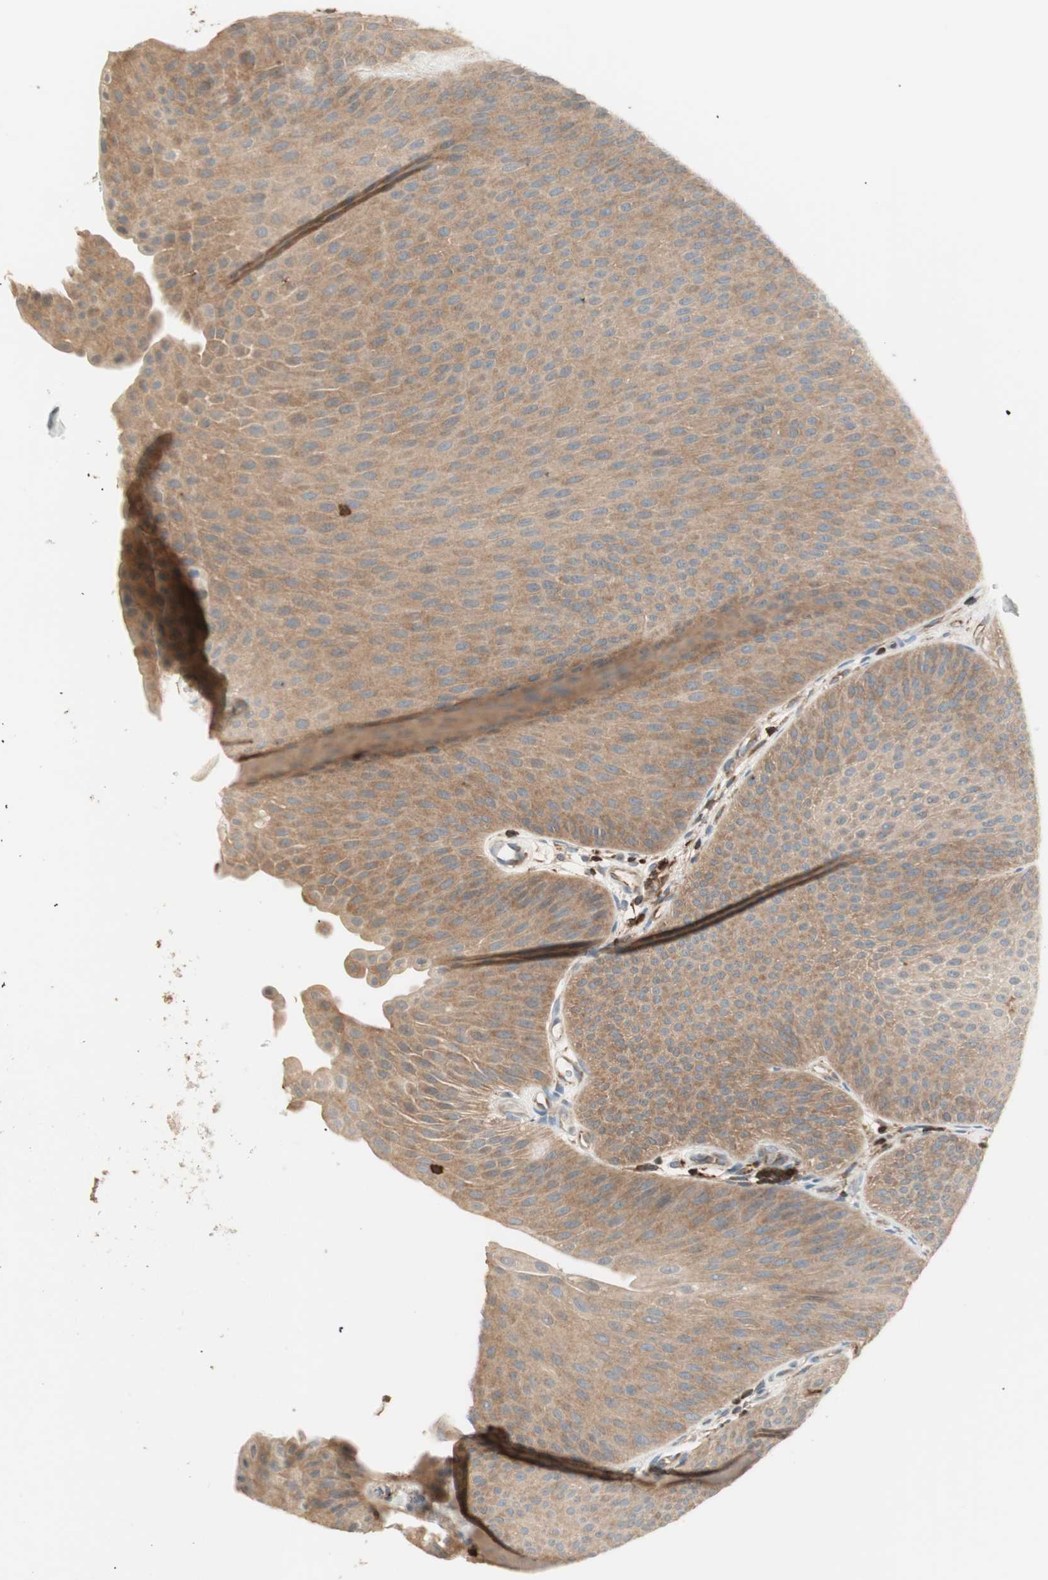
{"staining": {"intensity": "moderate", "quantity": ">75%", "location": "cytoplasmic/membranous"}, "tissue": "urothelial cancer", "cell_type": "Tumor cells", "image_type": "cancer", "snomed": [{"axis": "morphology", "description": "Urothelial carcinoma, Low grade"}, {"axis": "topography", "description": "Urinary bladder"}], "caption": "A micrograph of urothelial carcinoma (low-grade) stained for a protein displays moderate cytoplasmic/membranous brown staining in tumor cells. (brown staining indicates protein expression, while blue staining denotes nuclei).", "gene": "CRLF3", "patient": {"sex": "female", "age": 60}}